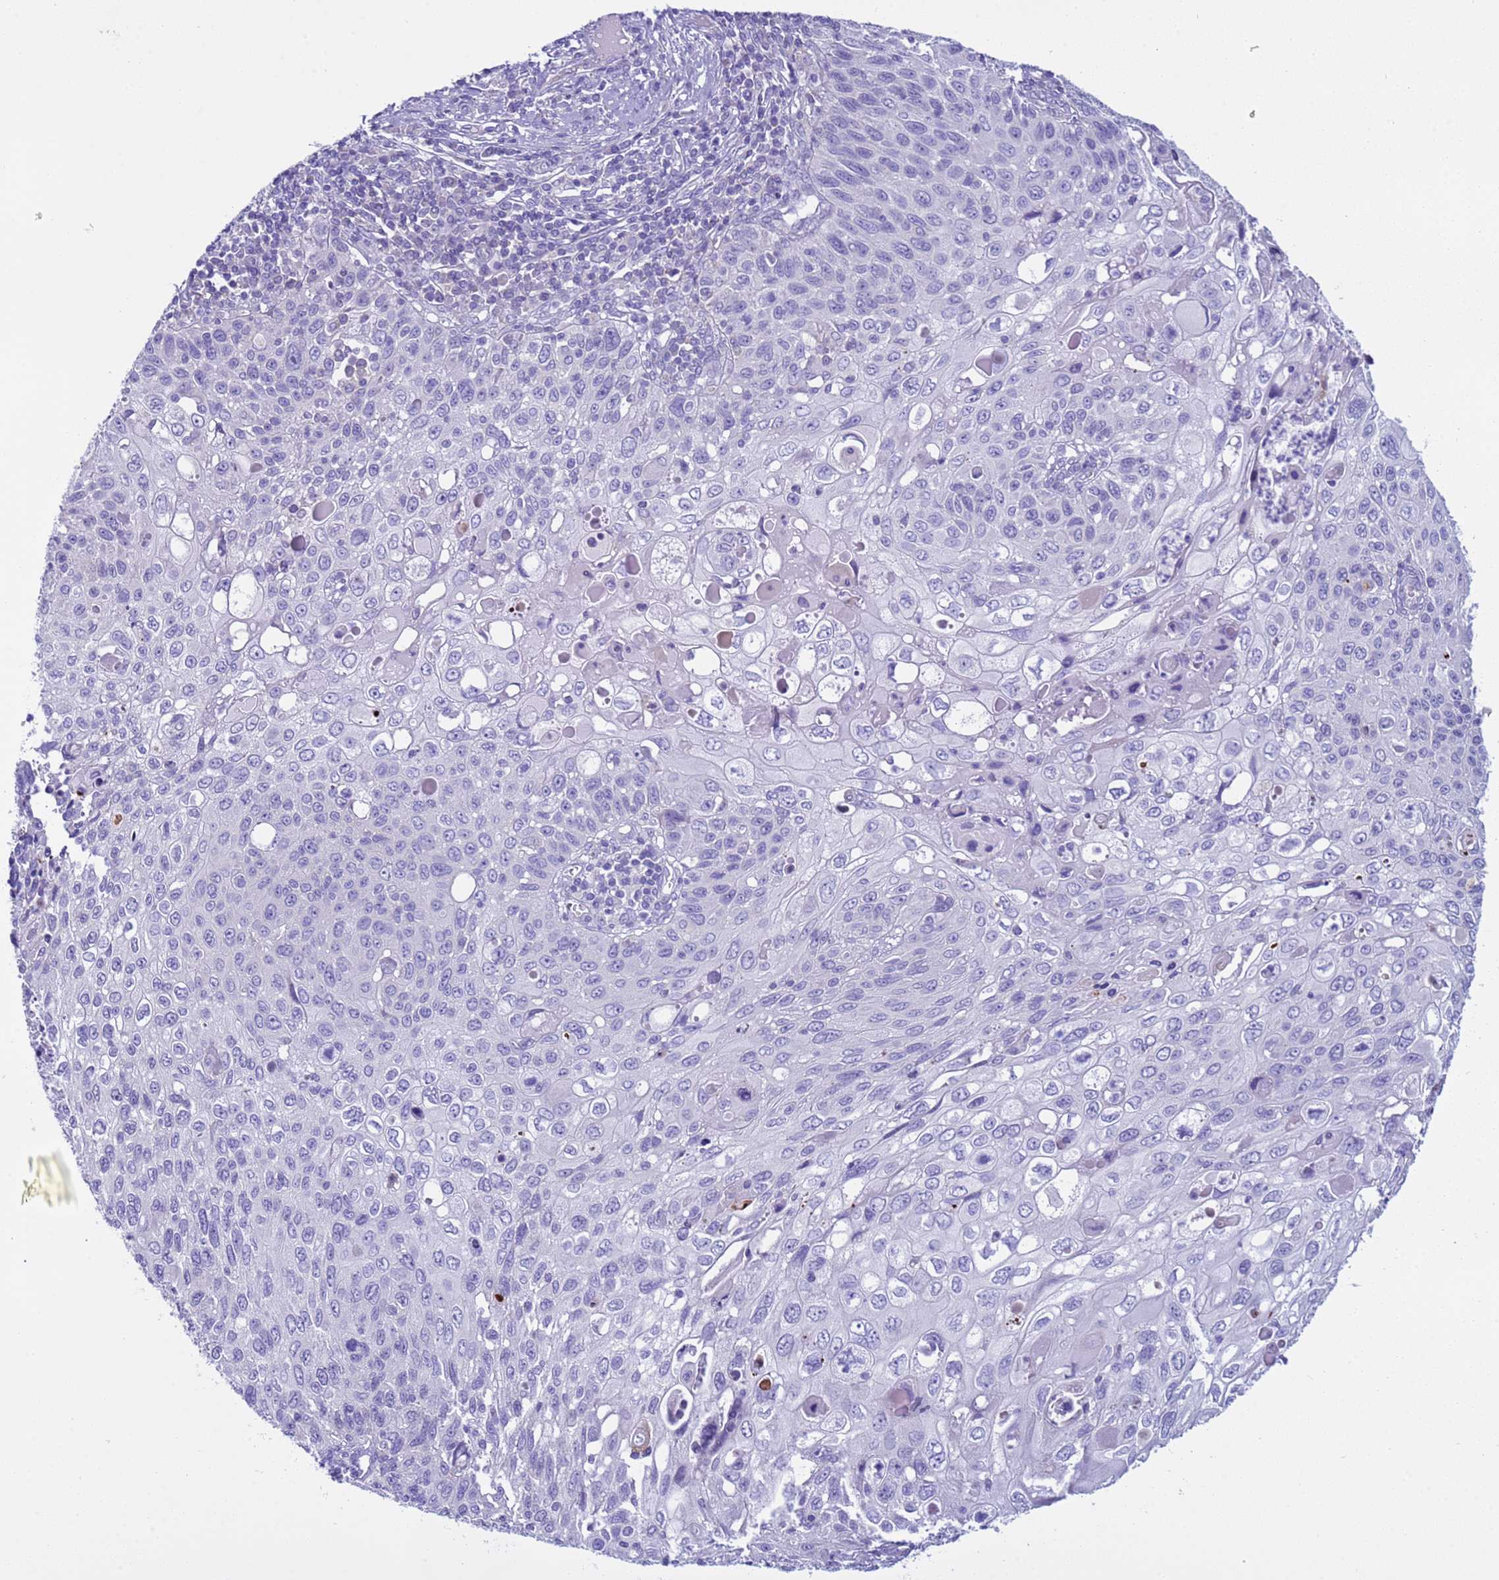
{"staining": {"intensity": "negative", "quantity": "none", "location": "none"}, "tissue": "cervical cancer", "cell_type": "Tumor cells", "image_type": "cancer", "snomed": [{"axis": "morphology", "description": "Squamous cell carcinoma, NOS"}, {"axis": "topography", "description": "Cervix"}], "caption": "There is no significant staining in tumor cells of cervical cancer.", "gene": "CST4", "patient": {"sex": "female", "age": 70}}